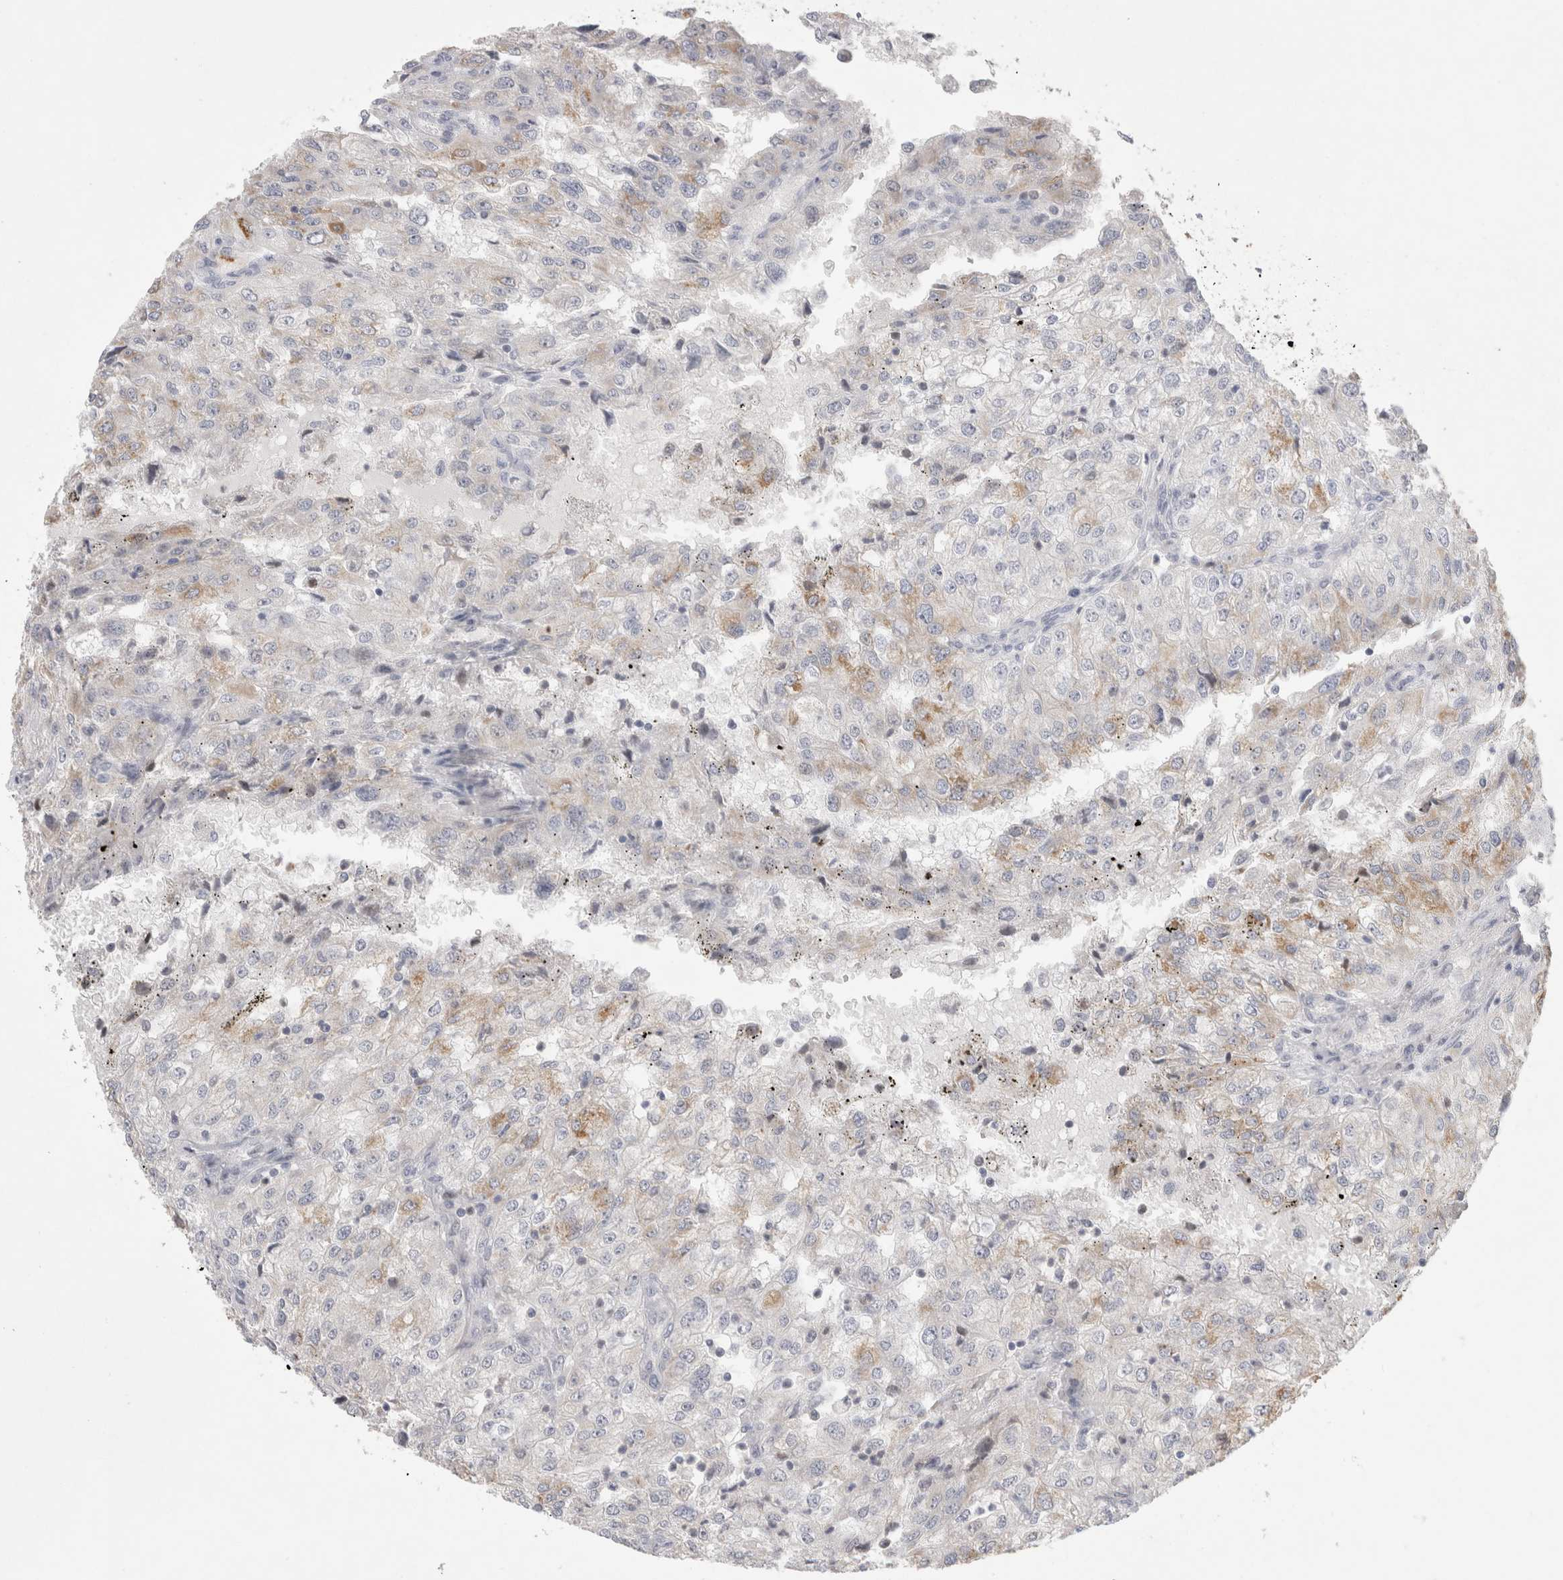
{"staining": {"intensity": "moderate", "quantity": "<25%", "location": "cytoplasmic/membranous"}, "tissue": "renal cancer", "cell_type": "Tumor cells", "image_type": "cancer", "snomed": [{"axis": "morphology", "description": "Adenocarcinoma, NOS"}, {"axis": "topography", "description": "Kidney"}], "caption": "This photomicrograph reveals renal cancer (adenocarcinoma) stained with immunohistochemistry to label a protein in brown. The cytoplasmic/membranous of tumor cells show moderate positivity for the protein. Nuclei are counter-stained blue.", "gene": "AGMAT", "patient": {"sex": "female", "age": 54}}